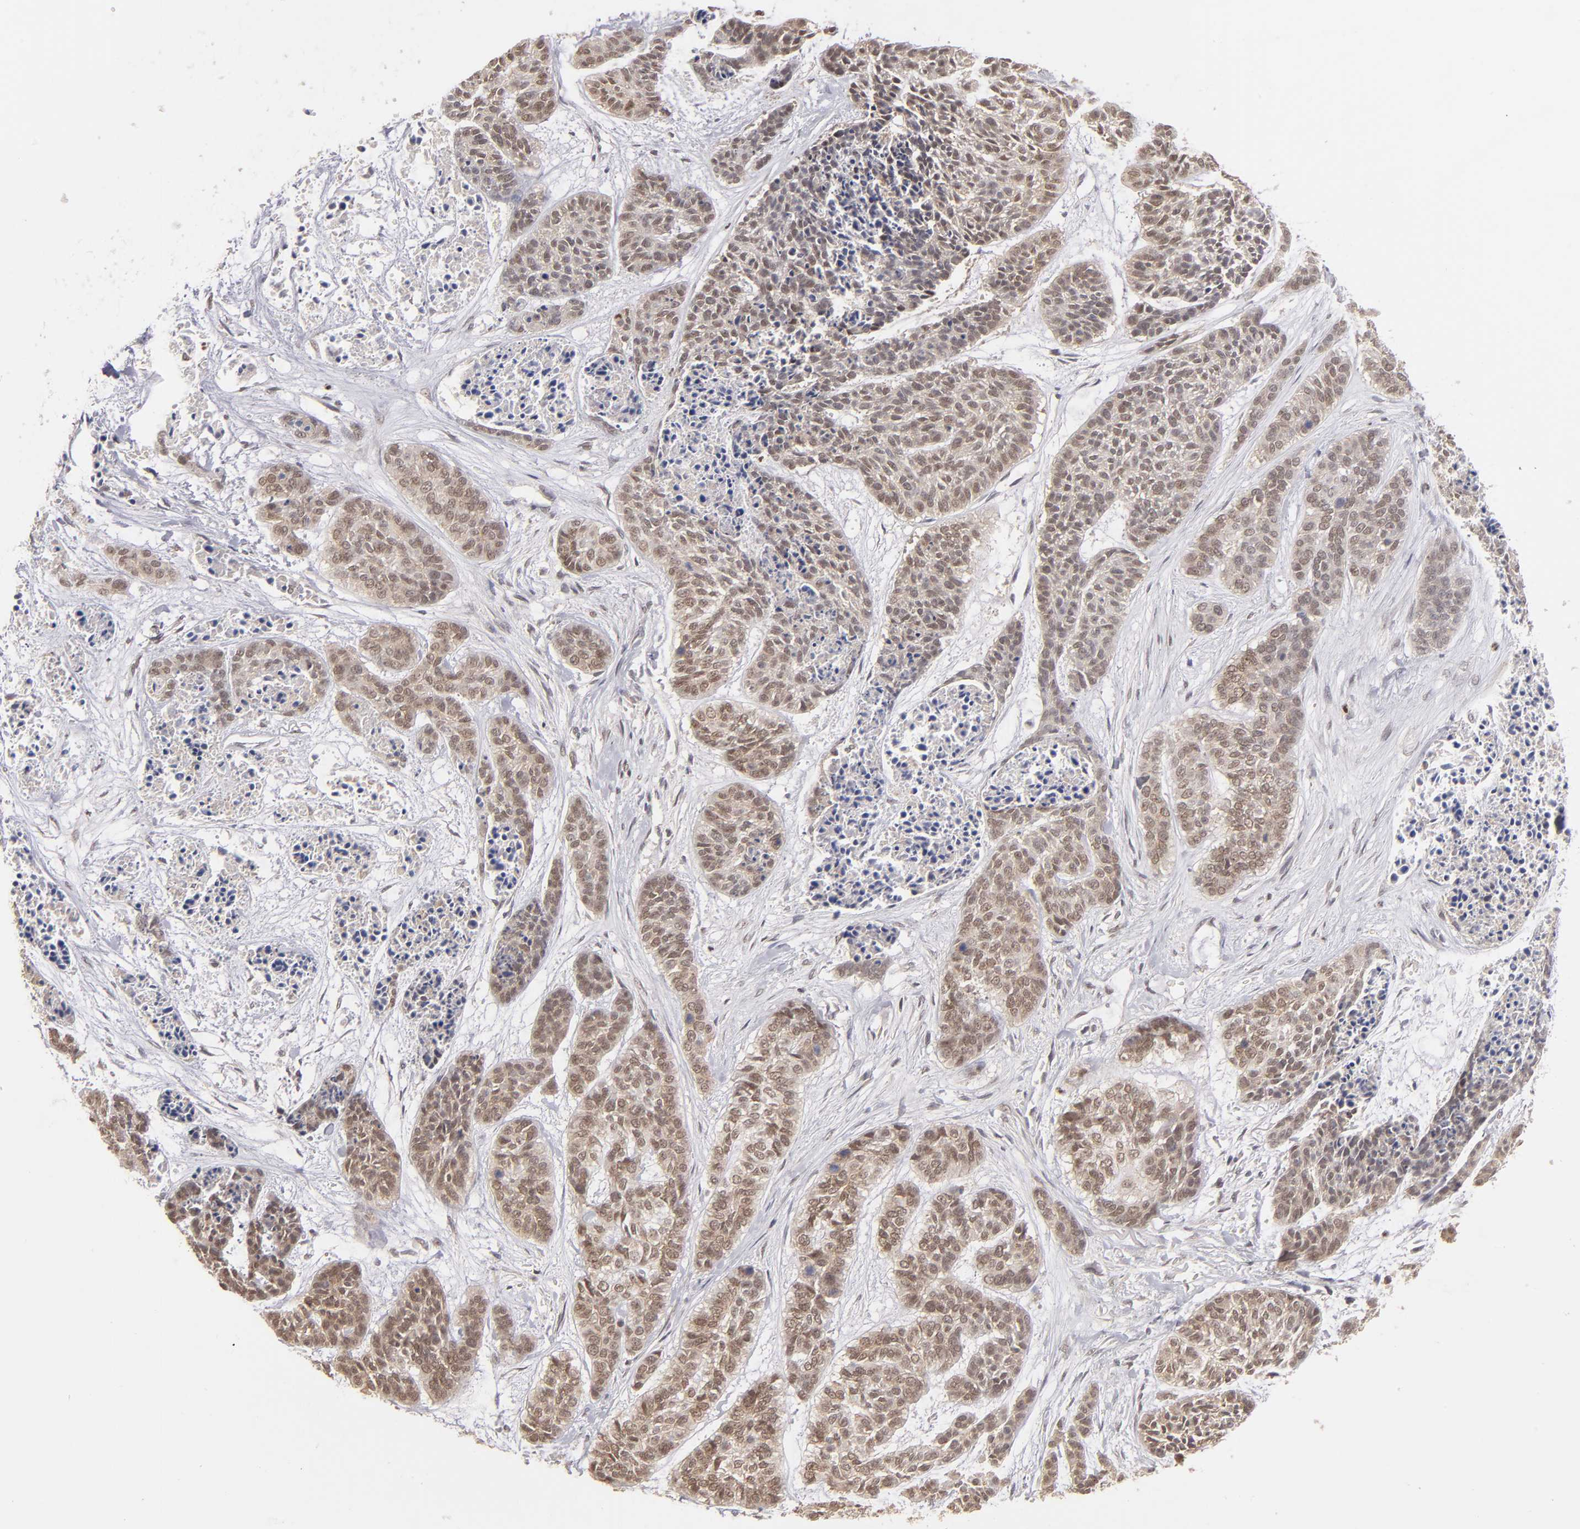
{"staining": {"intensity": "moderate", "quantity": ">75%", "location": "nuclear"}, "tissue": "skin cancer", "cell_type": "Tumor cells", "image_type": "cancer", "snomed": [{"axis": "morphology", "description": "Basal cell carcinoma"}, {"axis": "topography", "description": "Skin"}], "caption": "A brown stain labels moderate nuclear staining of a protein in skin cancer tumor cells. (Stains: DAB in brown, nuclei in blue, Microscopy: brightfield microscopy at high magnification).", "gene": "NFE2", "patient": {"sex": "female", "age": 64}}